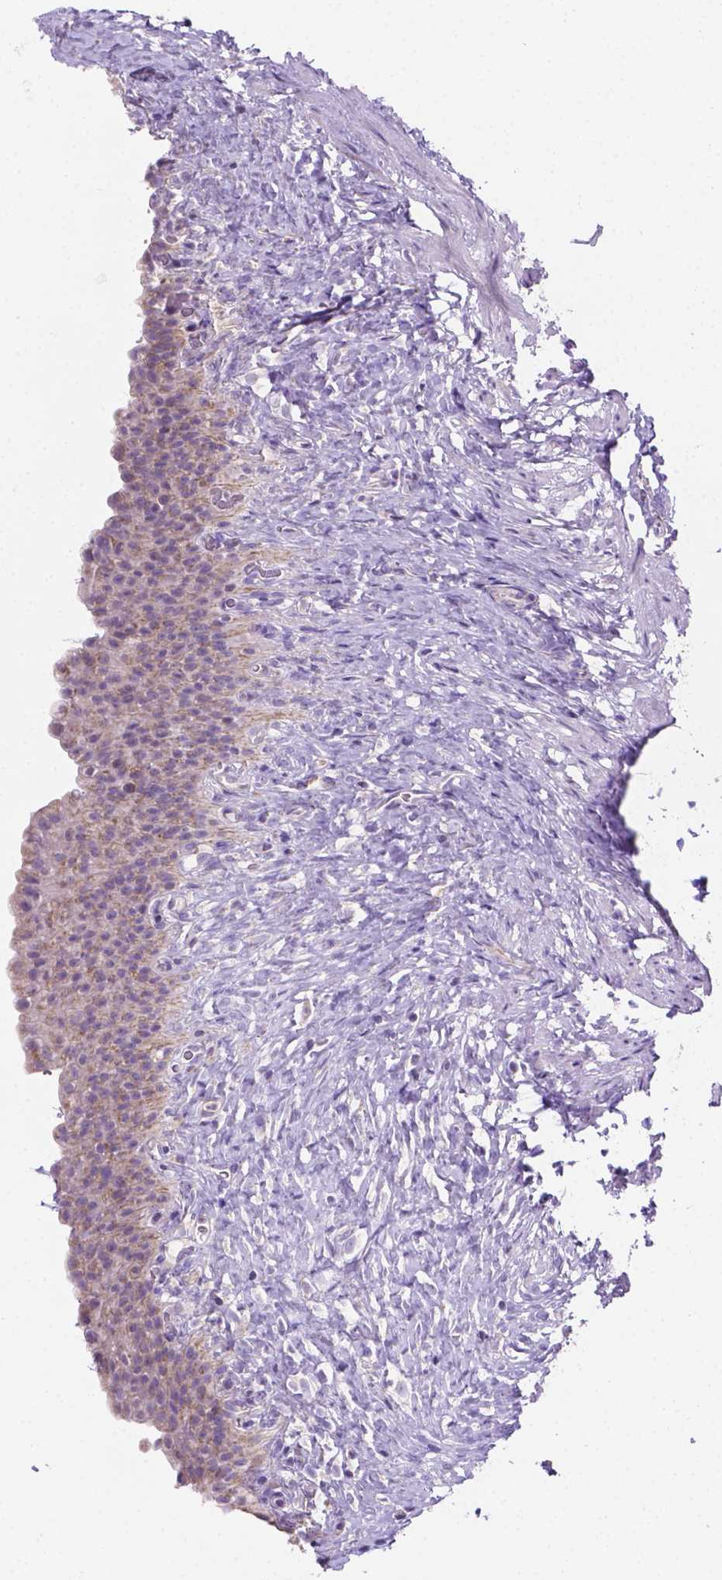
{"staining": {"intensity": "weak", "quantity": "<25%", "location": "cytoplasmic/membranous"}, "tissue": "urinary bladder", "cell_type": "Urothelial cells", "image_type": "normal", "snomed": [{"axis": "morphology", "description": "Normal tissue, NOS"}, {"axis": "topography", "description": "Urinary bladder"}, {"axis": "topography", "description": "Prostate"}], "caption": "A high-resolution micrograph shows immunohistochemistry (IHC) staining of normal urinary bladder, which displays no significant expression in urothelial cells.", "gene": "CSPG5", "patient": {"sex": "male", "age": 76}}